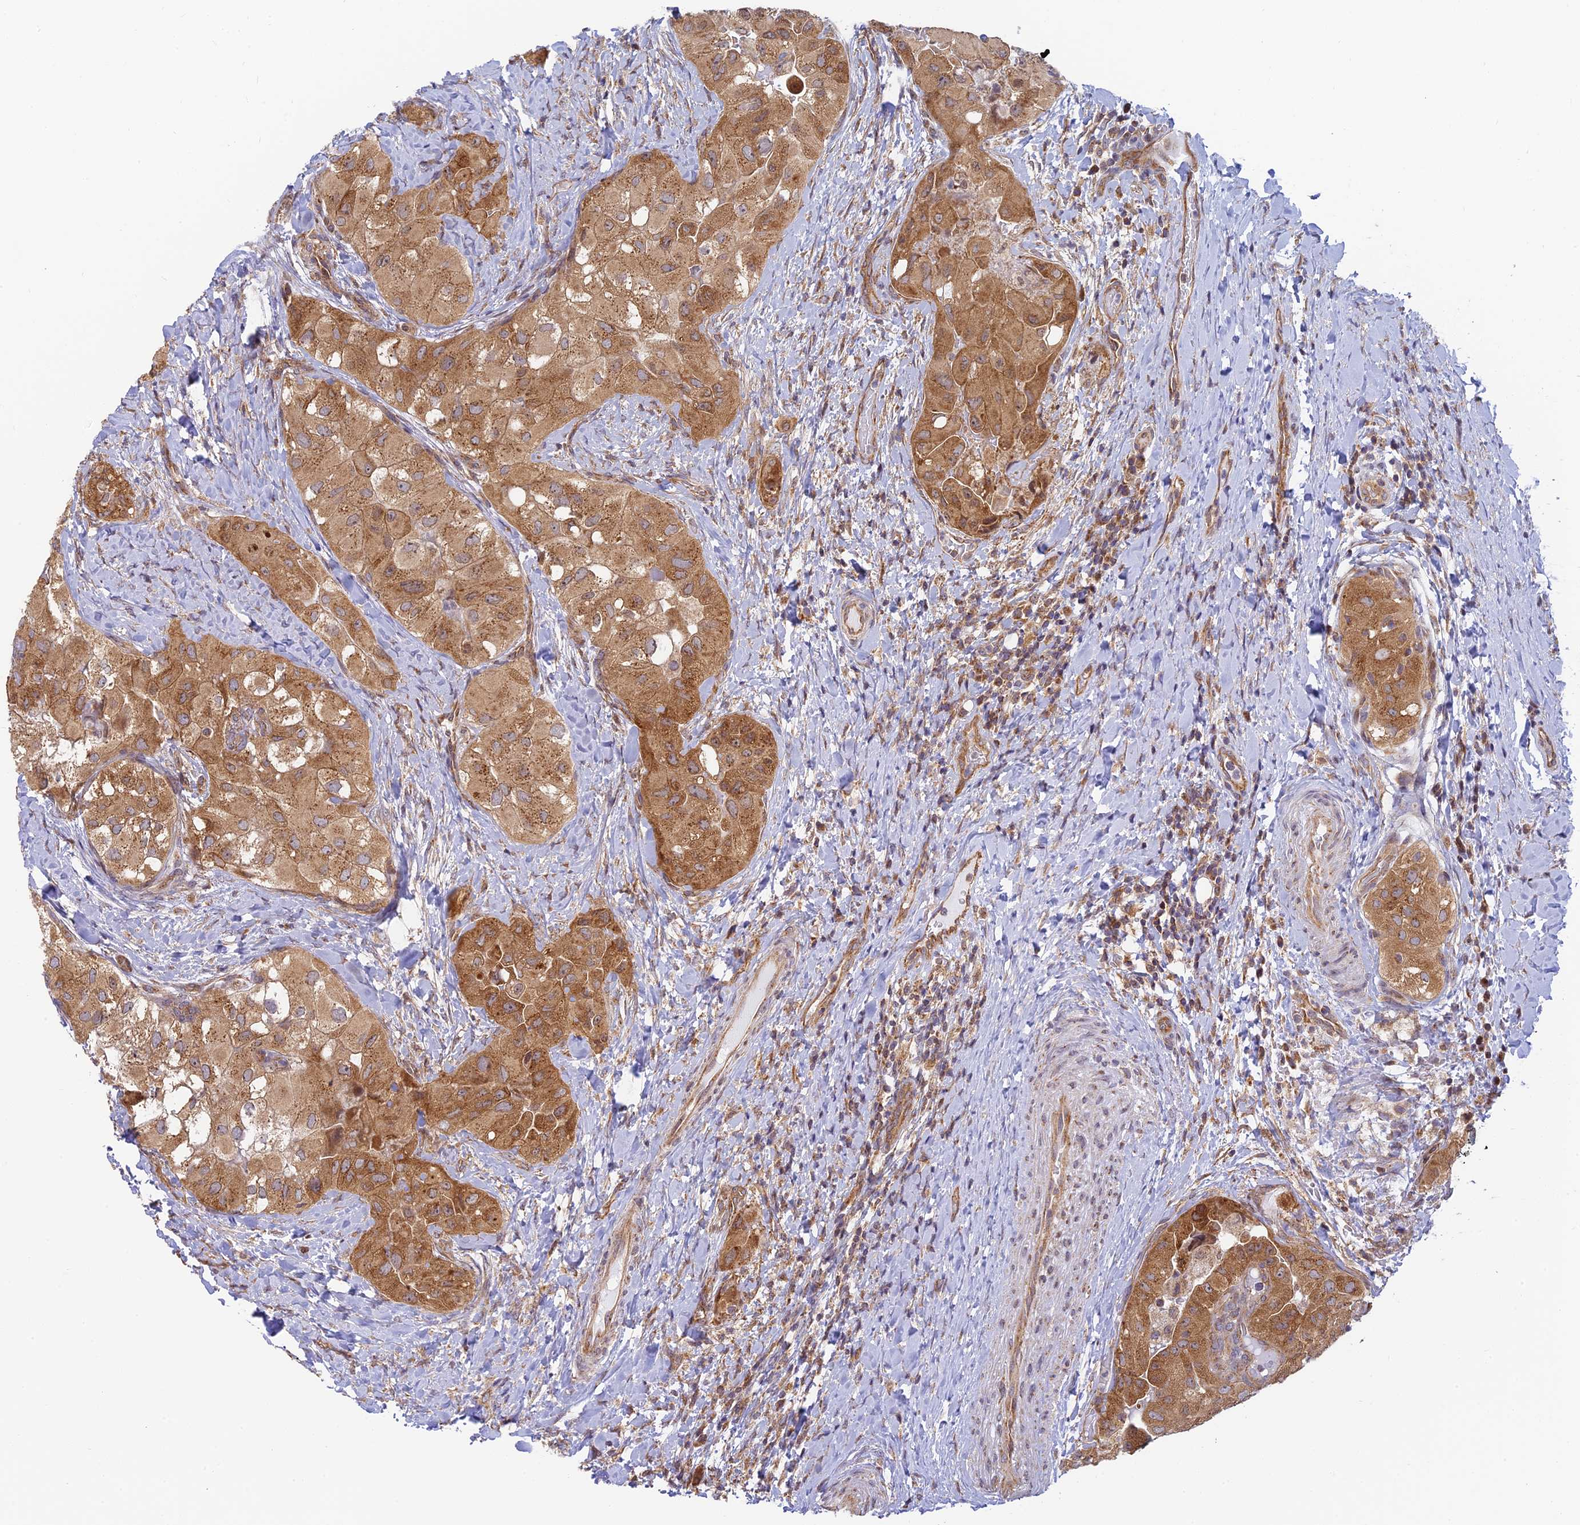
{"staining": {"intensity": "moderate", "quantity": ">75%", "location": "cytoplasmic/membranous"}, "tissue": "thyroid cancer", "cell_type": "Tumor cells", "image_type": "cancer", "snomed": [{"axis": "morphology", "description": "Normal tissue, NOS"}, {"axis": "morphology", "description": "Papillary adenocarcinoma, NOS"}, {"axis": "topography", "description": "Thyroid gland"}], "caption": "Thyroid cancer was stained to show a protein in brown. There is medium levels of moderate cytoplasmic/membranous staining in approximately >75% of tumor cells. The staining was performed using DAB to visualize the protein expression in brown, while the nuclei were stained in blue with hematoxylin (Magnification: 20x).", "gene": "HOOK2", "patient": {"sex": "female", "age": 59}}